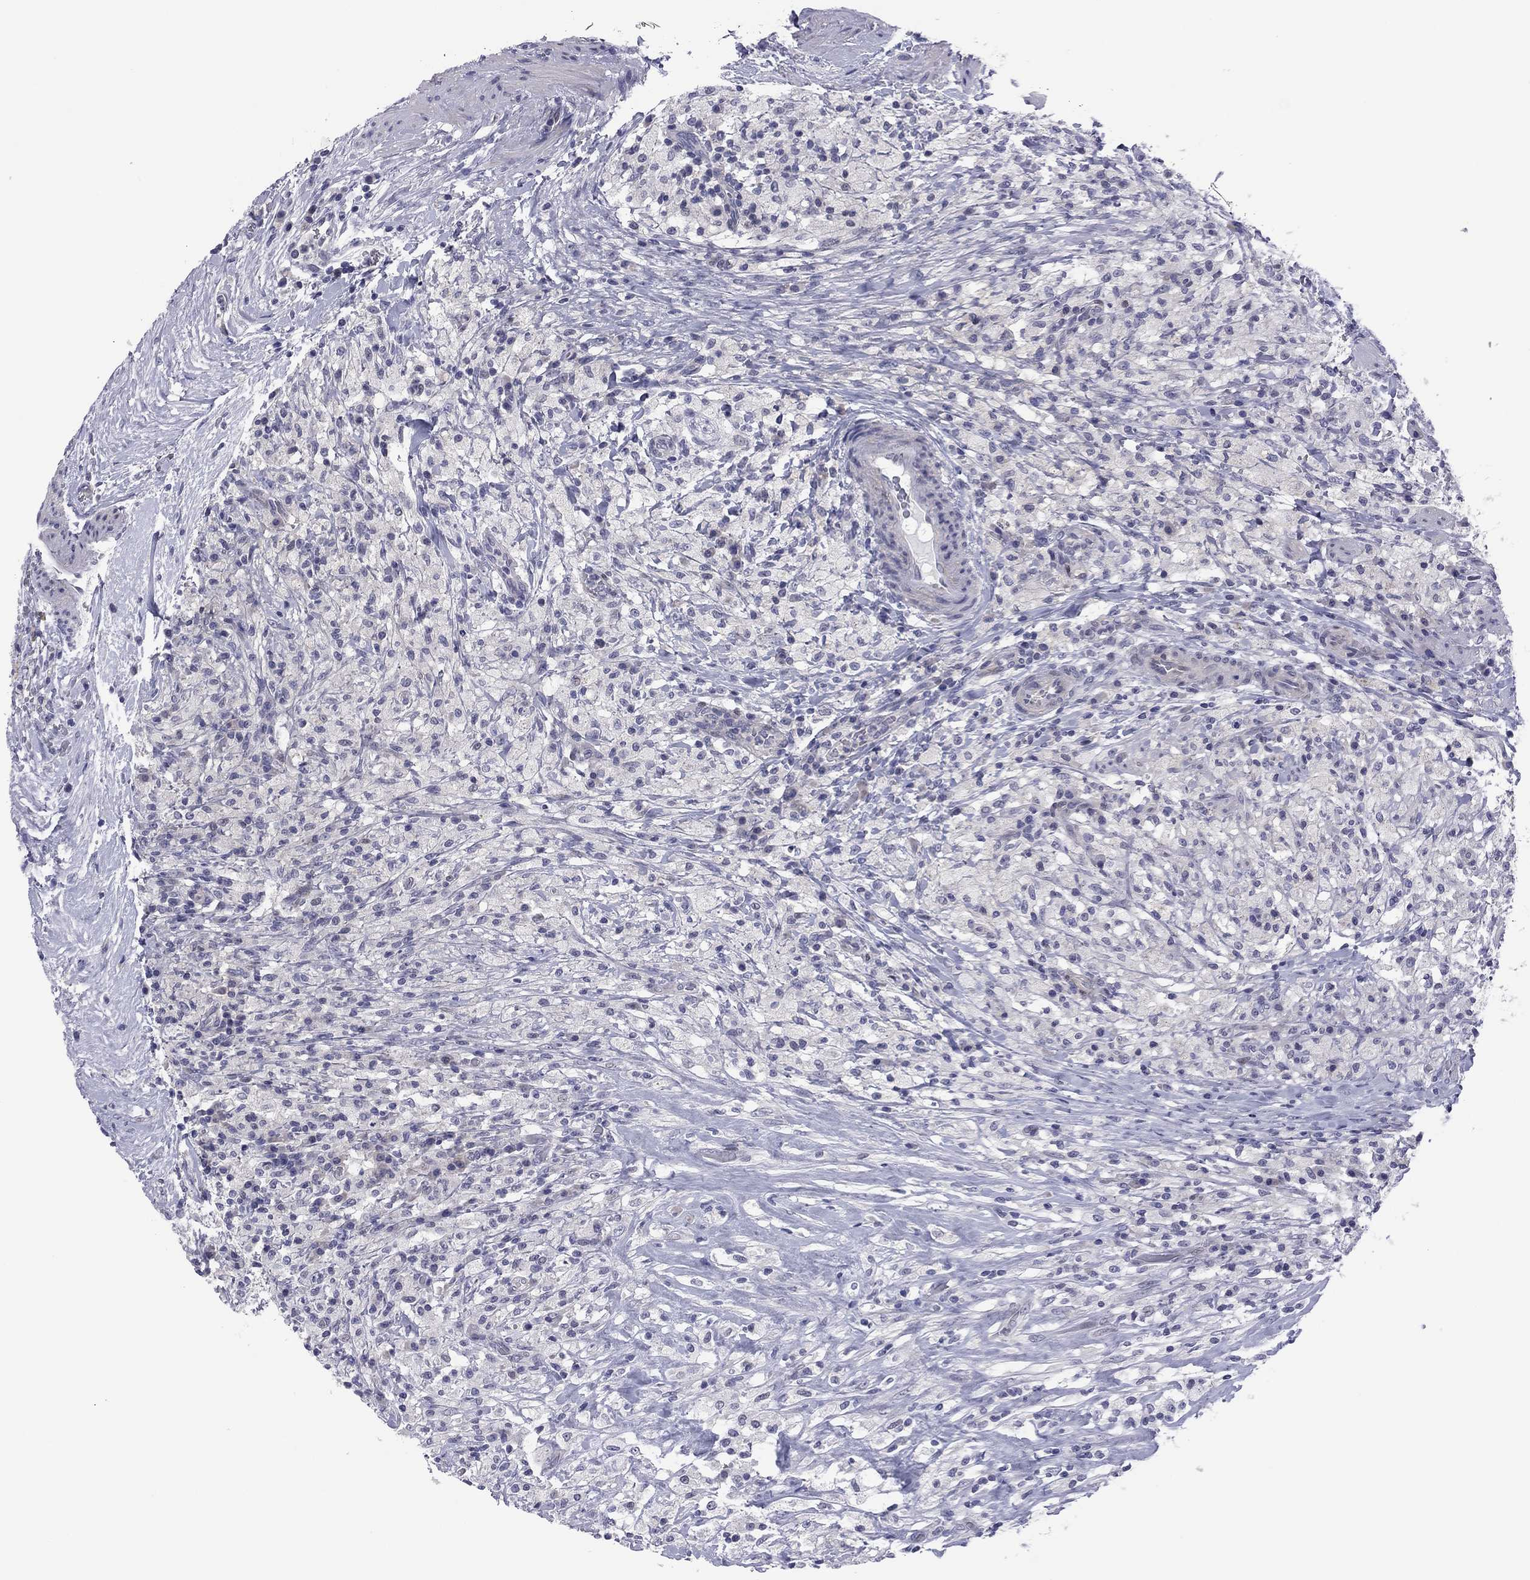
{"staining": {"intensity": "negative", "quantity": "none", "location": "none"}, "tissue": "testis cancer", "cell_type": "Tumor cells", "image_type": "cancer", "snomed": [{"axis": "morphology", "description": "Necrosis, NOS"}, {"axis": "morphology", "description": "Carcinoma, Embryonal, NOS"}, {"axis": "topography", "description": "Testis"}], "caption": "Protein analysis of testis embryonal carcinoma shows no significant expression in tumor cells.", "gene": "POU5F2", "patient": {"sex": "male", "age": 19}}